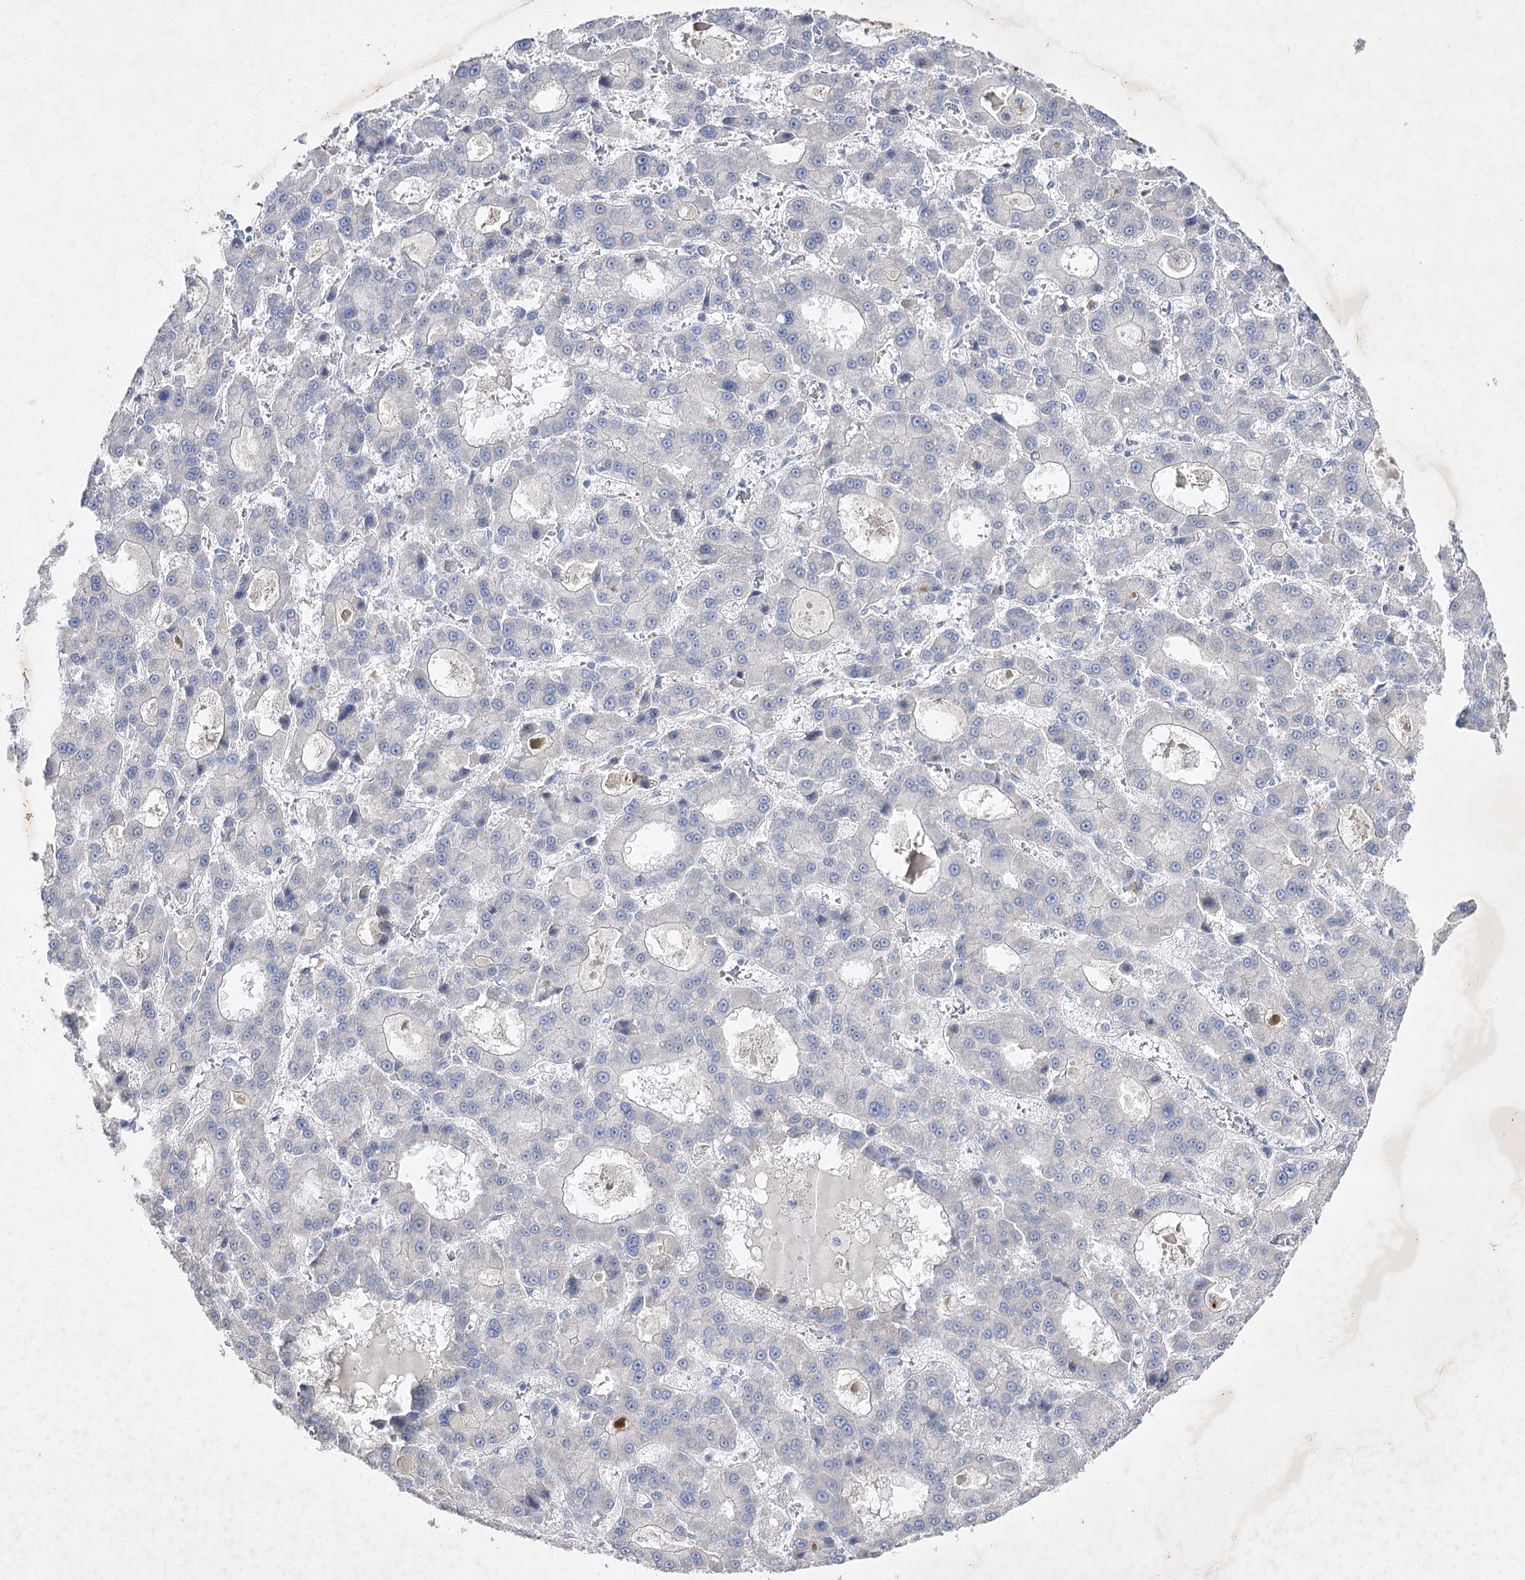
{"staining": {"intensity": "negative", "quantity": "none", "location": "none"}, "tissue": "liver cancer", "cell_type": "Tumor cells", "image_type": "cancer", "snomed": [{"axis": "morphology", "description": "Carcinoma, Hepatocellular, NOS"}, {"axis": "topography", "description": "Liver"}], "caption": "Histopathology image shows no protein expression in tumor cells of liver hepatocellular carcinoma tissue.", "gene": "COX15", "patient": {"sex": "male", "age": 70}}